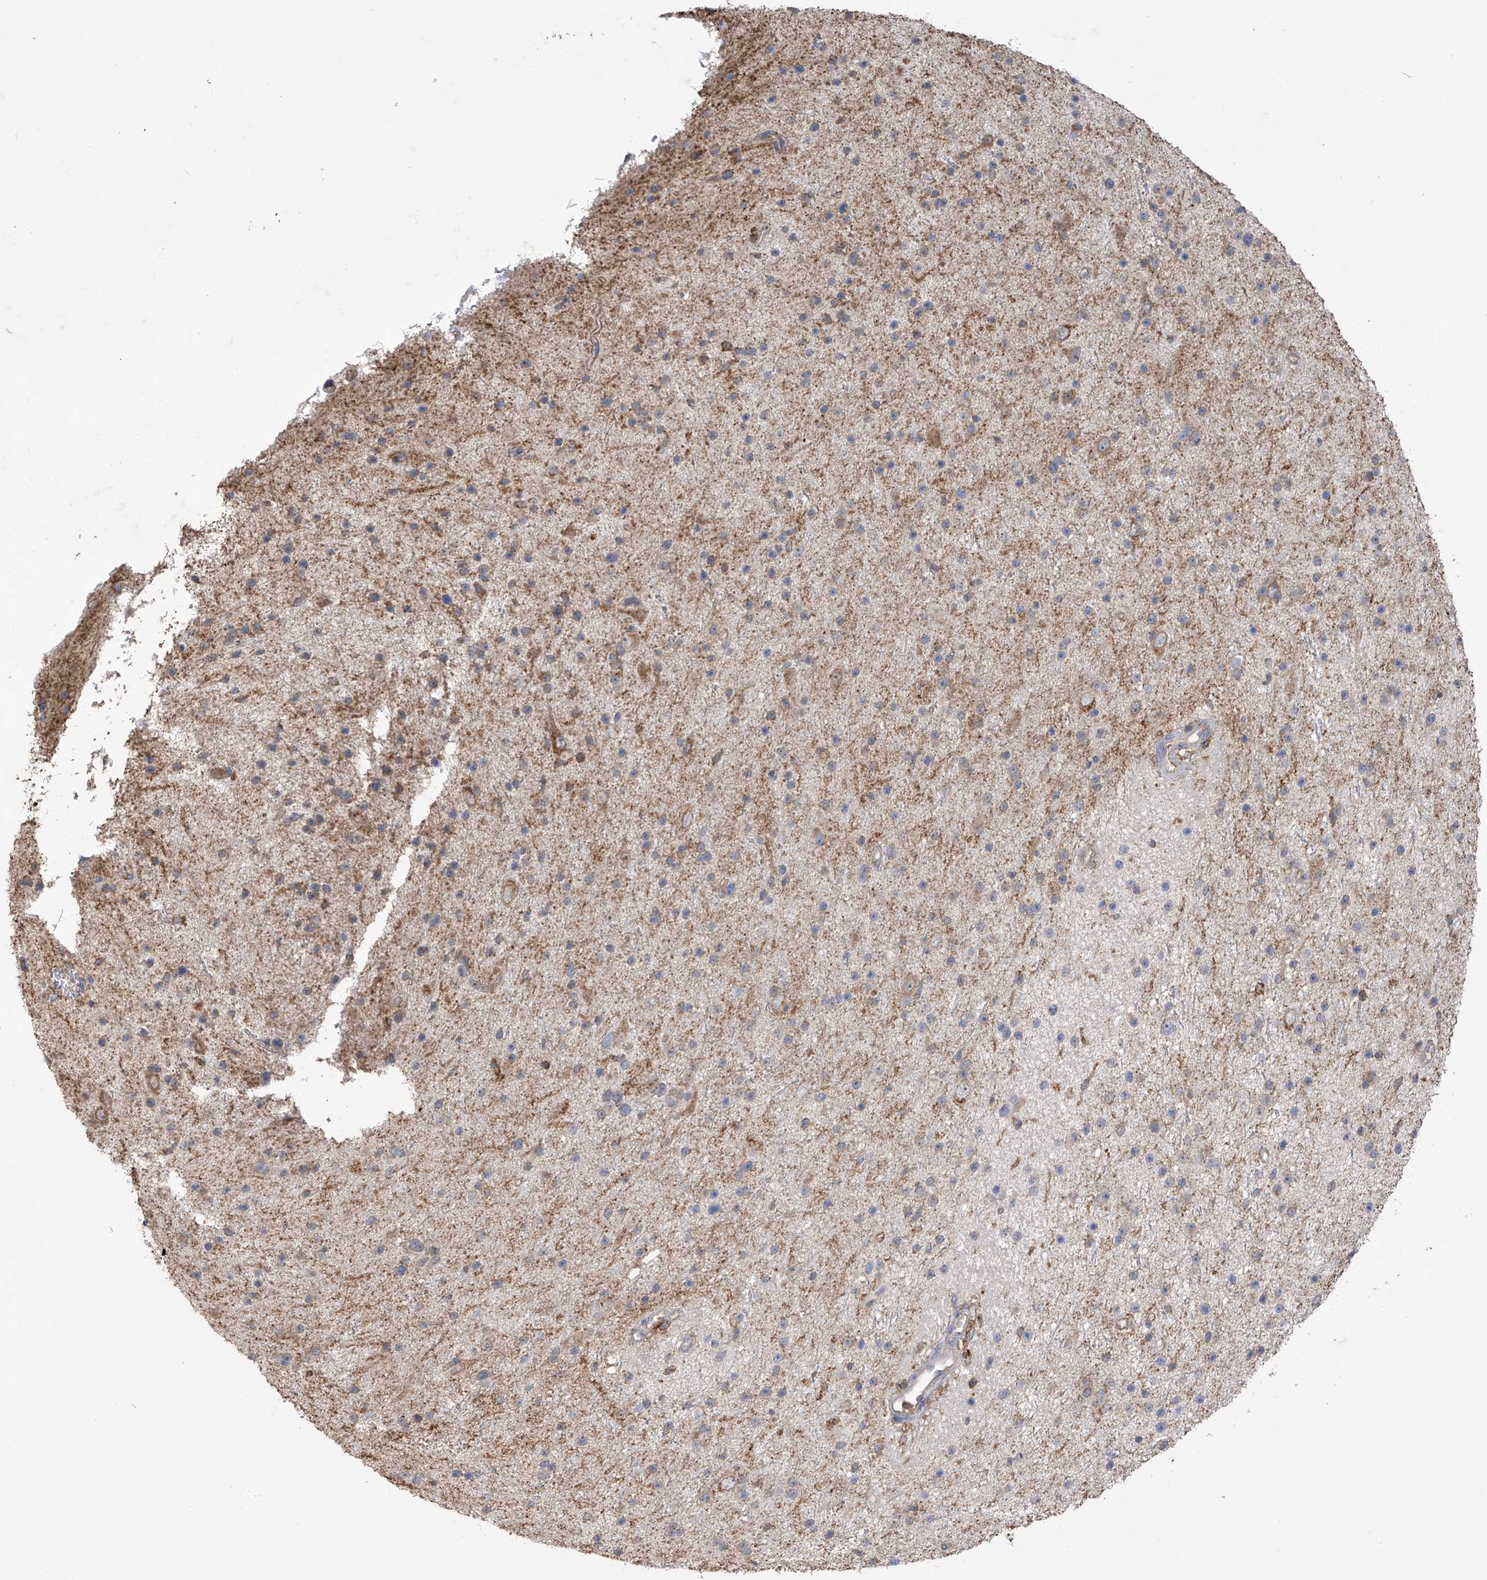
{"staining": {"intensity": "weak", "quantity": "25%-75%", "location": "cytoplasmic/membranous"}, "tissue": "glioma", "cell_type": "Tumor cells", "image_type": "cancer", "snomed": [{"axis": "morphology", "description": "Glioma, malignant, Low grade"}, {"axis": "topography", "description": "Cerebral cortex"}], "caption": "IHC staining of malignant glioma (low-grade), which displays low levels of weak cytoplasmic/membranous staining in approximately 25%-75% of tumor cells indicating weak cytoplasmic/membranous protein staining. The staining was performed using DAB (3,3'-diaminobenzidine) (brown) for protein detection and nuclei were counterstained in hematoxylin (blue).", "gene": "COX10", "patient": {"sex": "female", "age": 39}}